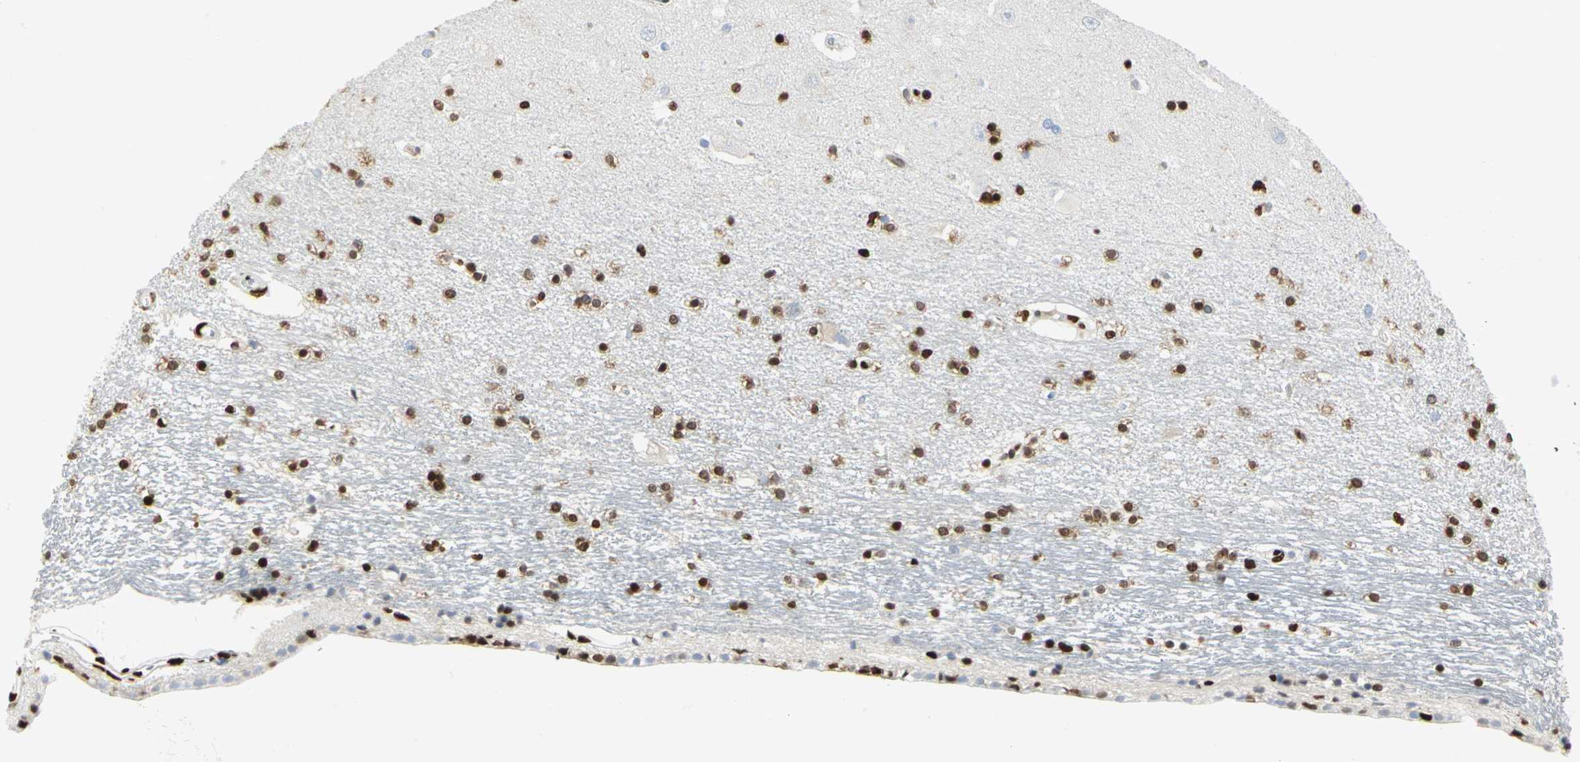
{"staining": {"intensity": "strong", "quantity": "25%-75%", "location": "nuclear"}, "tissue": "hippocampus", "cell_type": "Glial cells", "image_type": "normal", "snomed": [{"axis": "morphology", "description": "Normal tissue, NOS"}, {"axis": "topography", "description": "Hippocampus"}], "caption": "Immunohistochemistry of normal human hippocampus demonstrates high levels of strong nuclear staining in approximately 25%-75% of glial cells. Nuclei are stained in blue.", "gene": "HMGB1", "patient": {"sex": "female", "age": 54}}